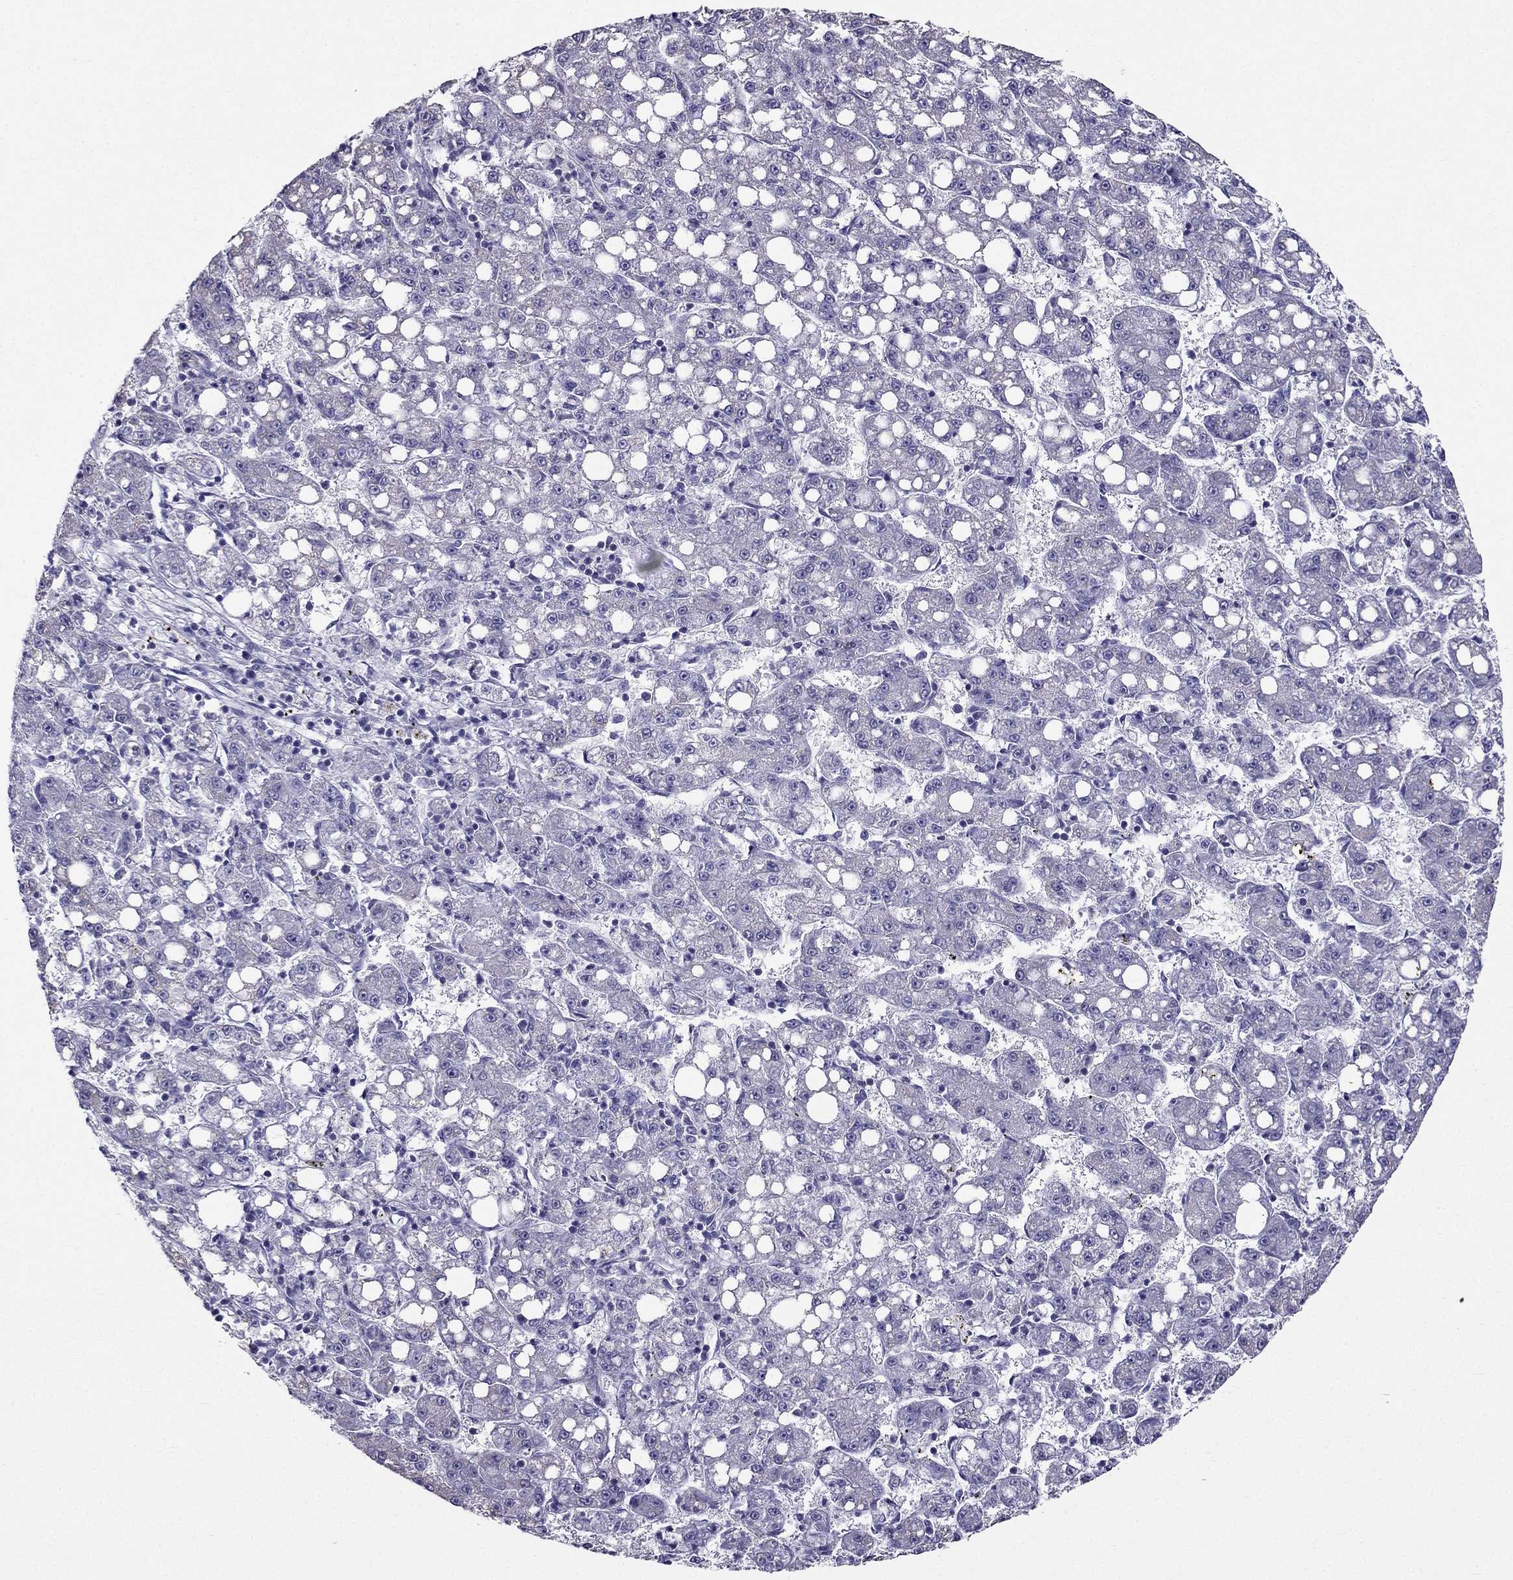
{"staining": {"intensity": "negative", "quantity": "none", "location": "none"}, "tissue": "liver cancer", "cell_type": "Tumor cells", "image_type": "cancer", "snomed": [{"axis": "morphology", "description": "Carcinoma, Hepatocellular, NOS"}, {"axis": "topography", "description": "Liver"}], "caption": "The immunohistochemistry photomicrograph has no significant expression in tumor cells of liver cancer tissue. (DAB (3,3'-diaminobenzidine) immunohistochemistry (IHC) visualized using brightfield microscopy, high magnification).", "gene": "AAK1", "patient": {"sex": "female", "age": 65}}